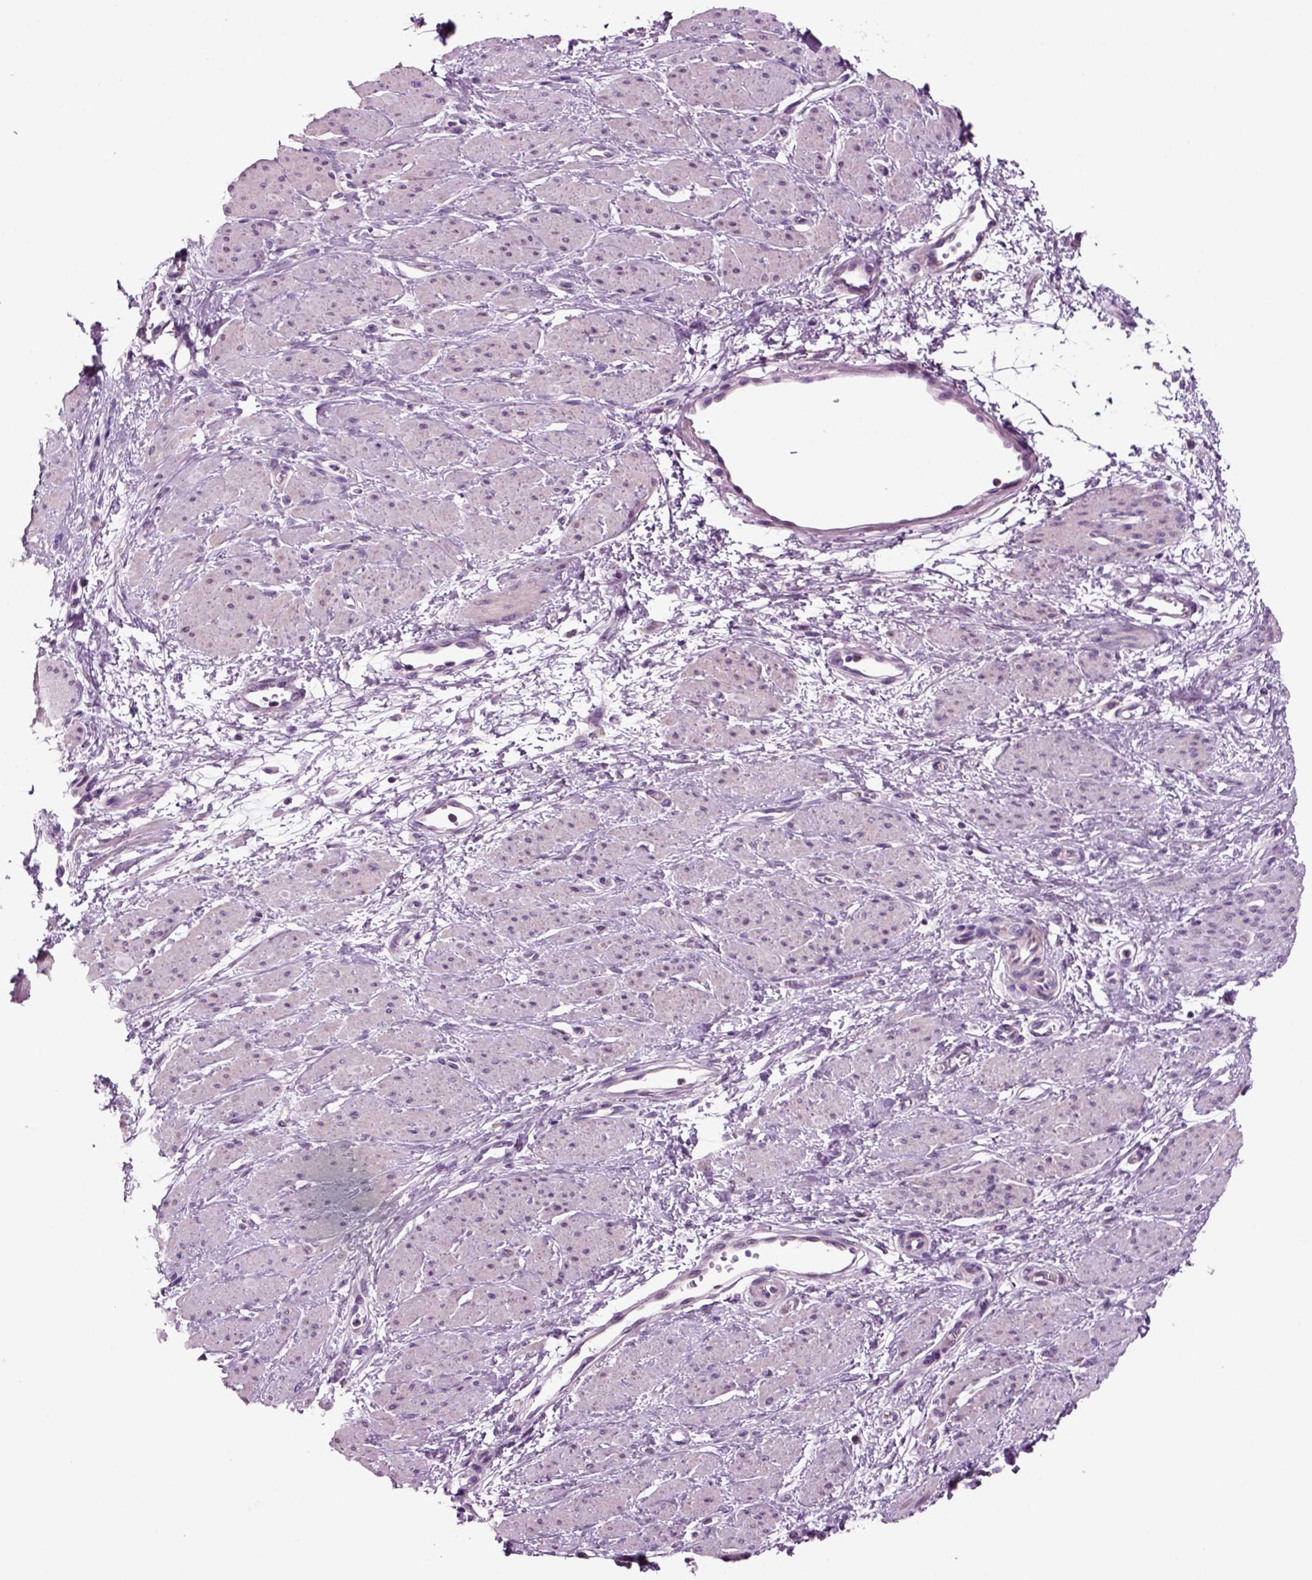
{"staining": {"intensity": "negative", "quantity": "none", "location": "none"}, "tissue": "smooth muscle", "cell_type": "Smooth muscle cells", "image_type": "normal", "snomed": [{"axis": "morphology", "description": "Normal tissue, NOS"}, {"axis": "topography", "description": "Smooth muscle"}, {"axis": "topography", "description": "Uterus"}], "caption": "Immunohistochemistry (IHC) of benign human smooth muscle displays no expression in smooth muscle cells. (Stains: DAB (3,3'-diaminobenzidine) immunohistochemistry with hematoxylin counter stain, Microscopy: brightfield microscopy at high magnification).", "gene": "ARID3A", "patient": {"sex": "female", "age": 39}}